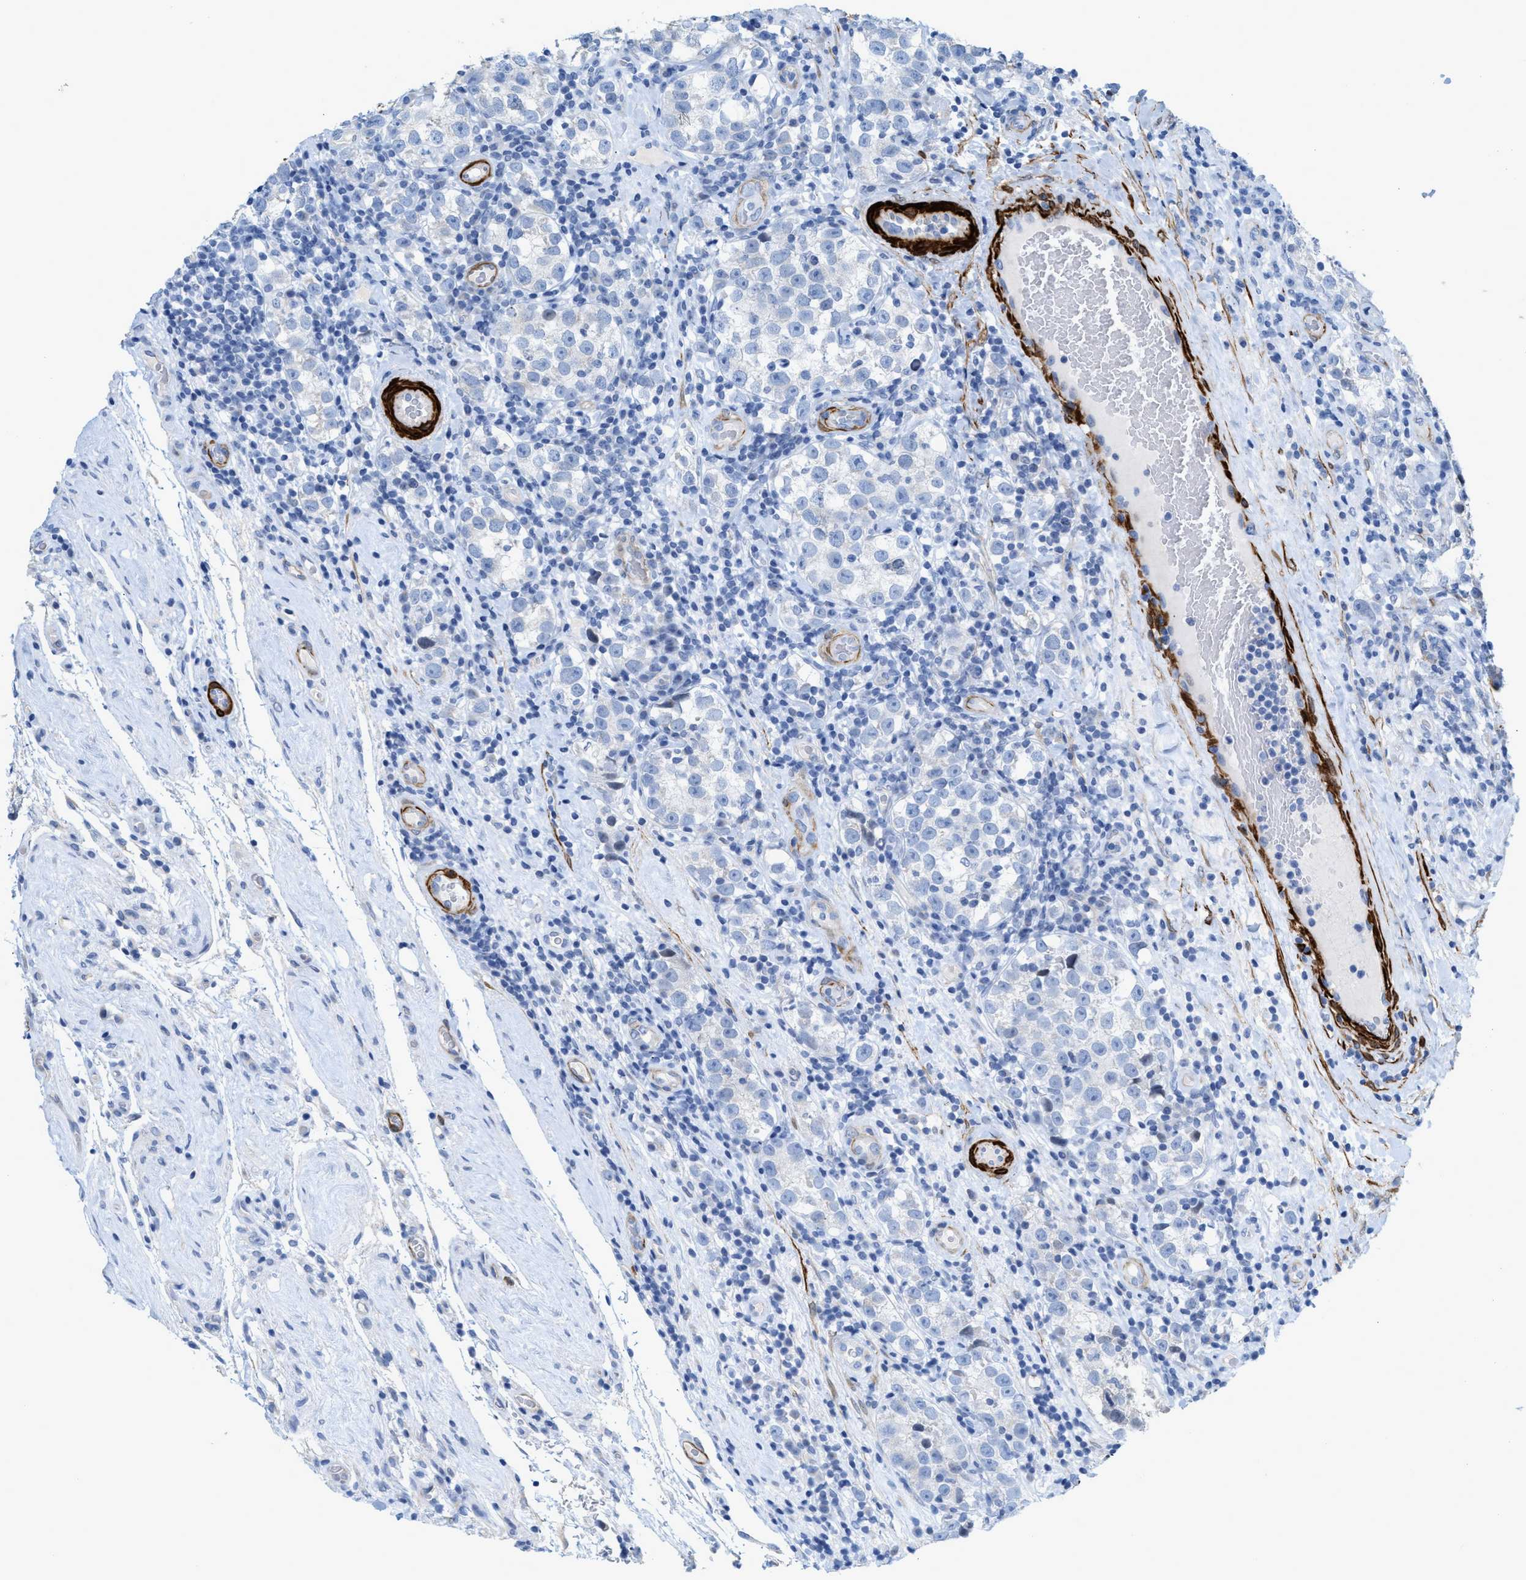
{"staining": {"intensity": "negative", "quantity": "none", "location": "none"}, "tissue": "testis cancer", "cell_type": "Tumor cells", "image_type": "cancer", "snomed": [{"axis": "morphology", "description": "Normal tissue, NOS"}, {"axis": "morphology", "description": "Seminoma, NOS"}, {"axis": "topography", "description": "Testis"}], "caption": "This is an IHC image of human testis cancer. There is no expression in tumor cells.", "gene": "TAGLN", "patient": {"sex": "male", "age": 43}}